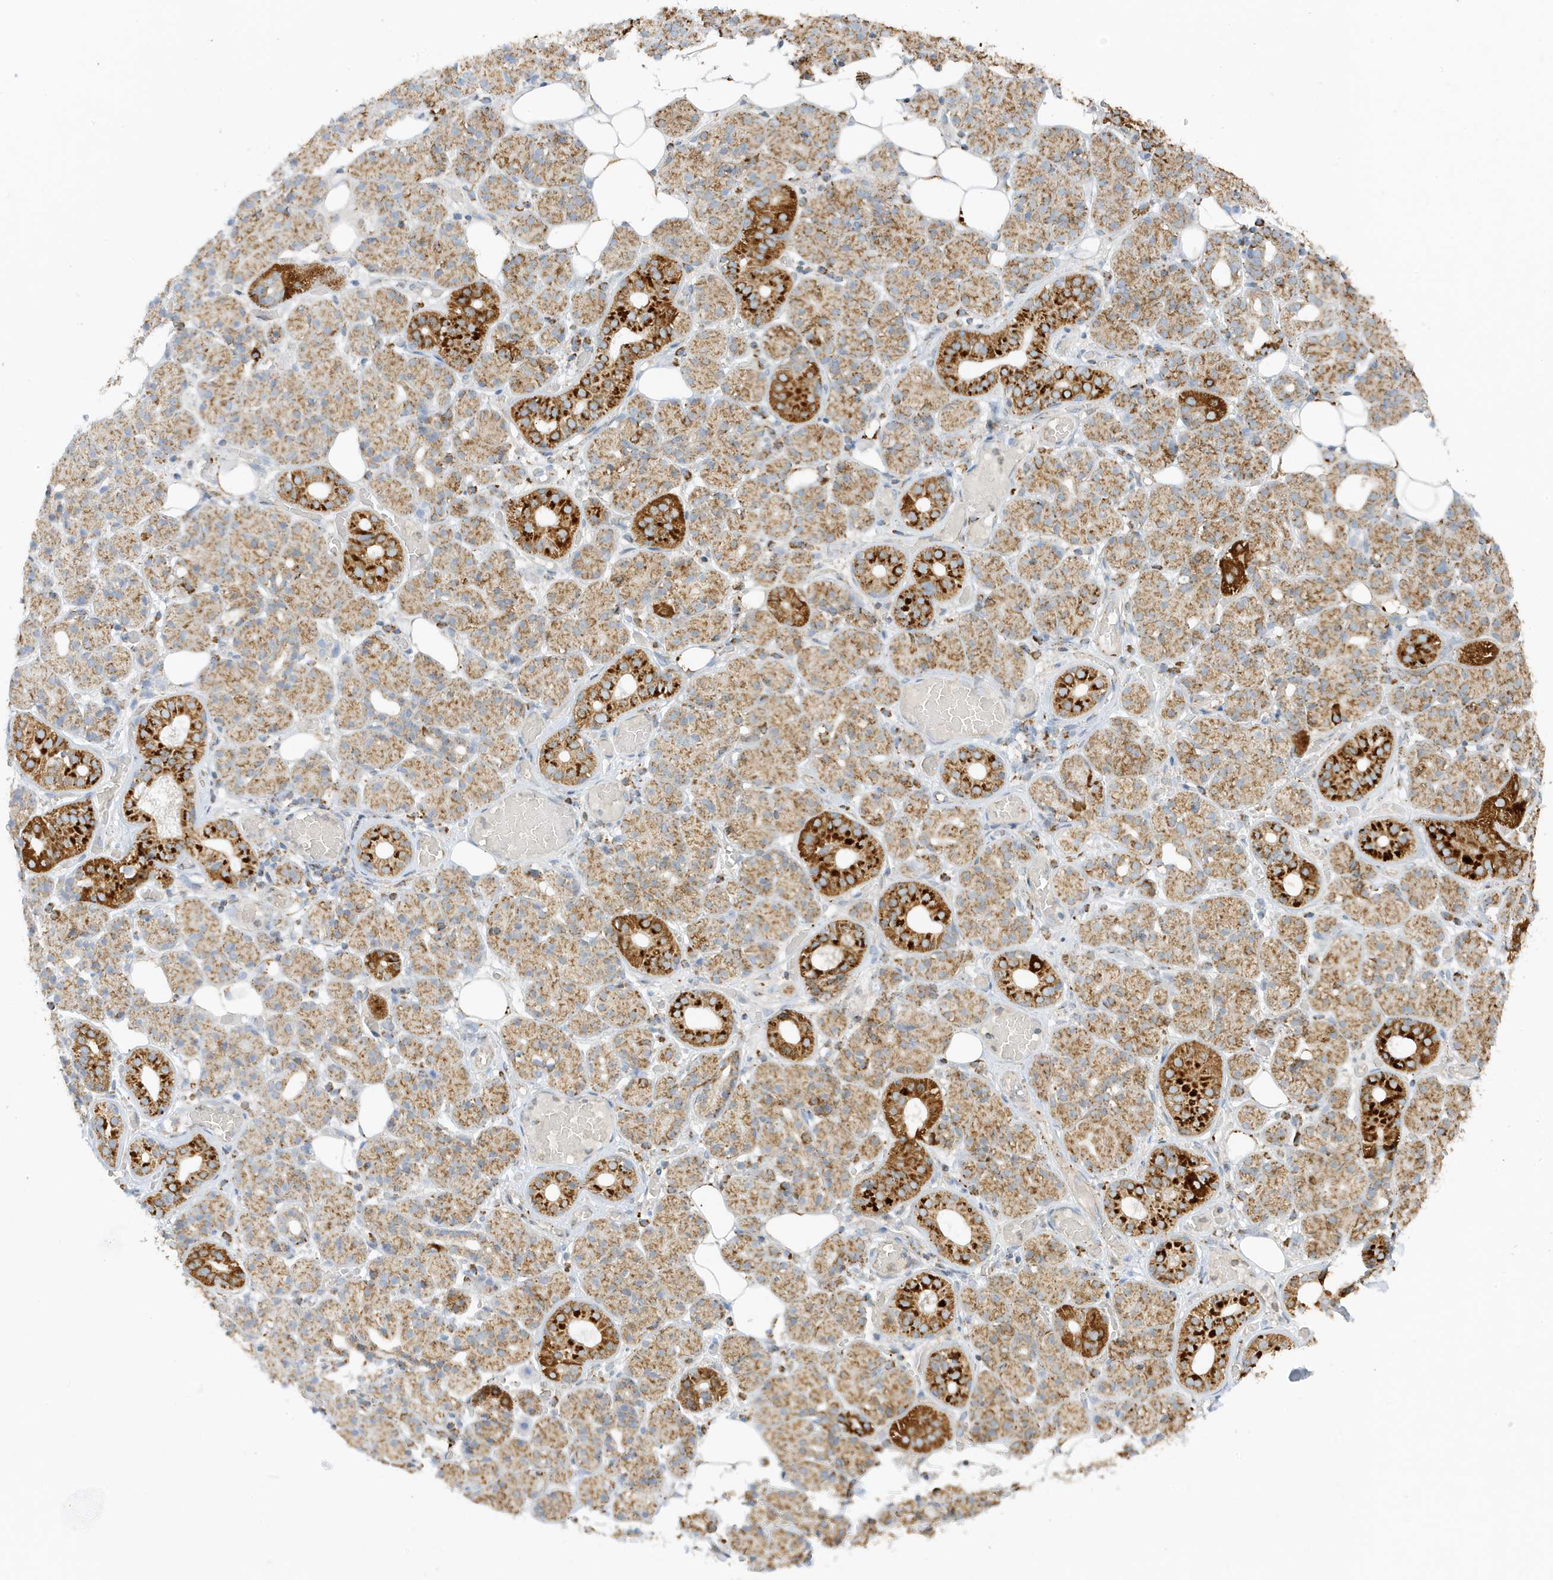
{"staining": {"intensity": "strong", "quantity": ">75%", "location": "cytoplasmic/membranous"}, "tissue": "salivary gland", "cell_type": "Glandular cells", "image_type": "normal", "snomed": [{"axis": "morphology", "description": "Normal tissue, NOS"}, {"axis": "topography", "description": "Salivary gland"}], "caption": "IHC (DAB (3,3'-diaminobenzidine)) staining of normal salivary gland demonstrates strong cytoplasmic/membranous protein expression in about >75% of glandular cells.", "gene": "ATP5ME", "patient": {"sex": "male", "age": 63}}